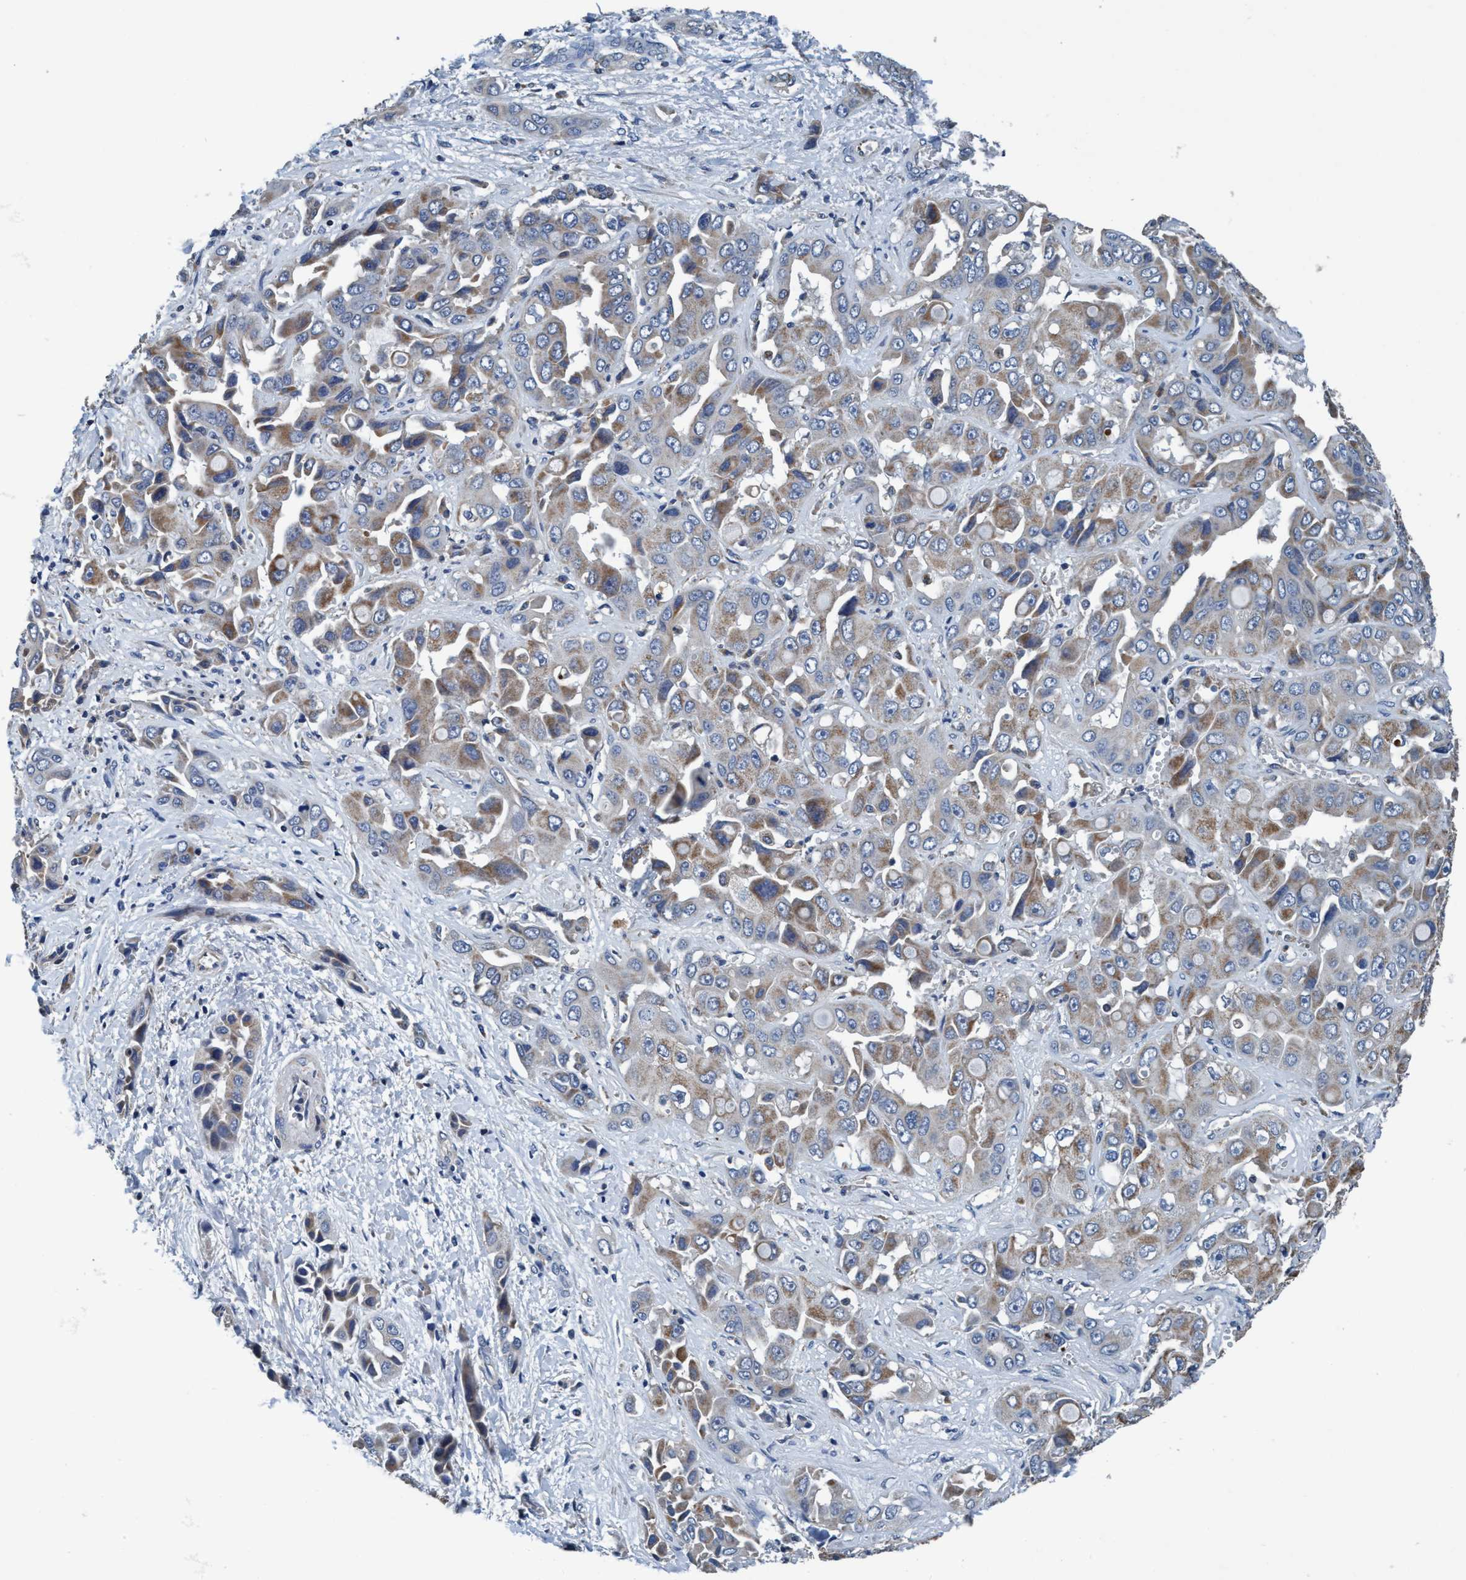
{"staining": {"intensity": "moderate", "quantity": "25%-75%", "location": "cytoplasmic/membranous"}, "tissue": "liver cancer", "cell_type": "Tumor cells", "image_type": "cancer", "snomed": [{"axis": "morphology", "description": "Cholangiocarcinoma"}, {"axis": "topography", "description": "Liver"}], "caption": "Immunohistochemistry of human liver cancer (cholangiocarcinoma) reveals medium levels of moderate cytoplasmic/membranous expression in approximately 25%-75% of tumor cells. (DAB = brown stain, brightfield microscopy at high magnification).", "gene": "ANKFN1", "patient": {"sex": "female", "age": 52}}